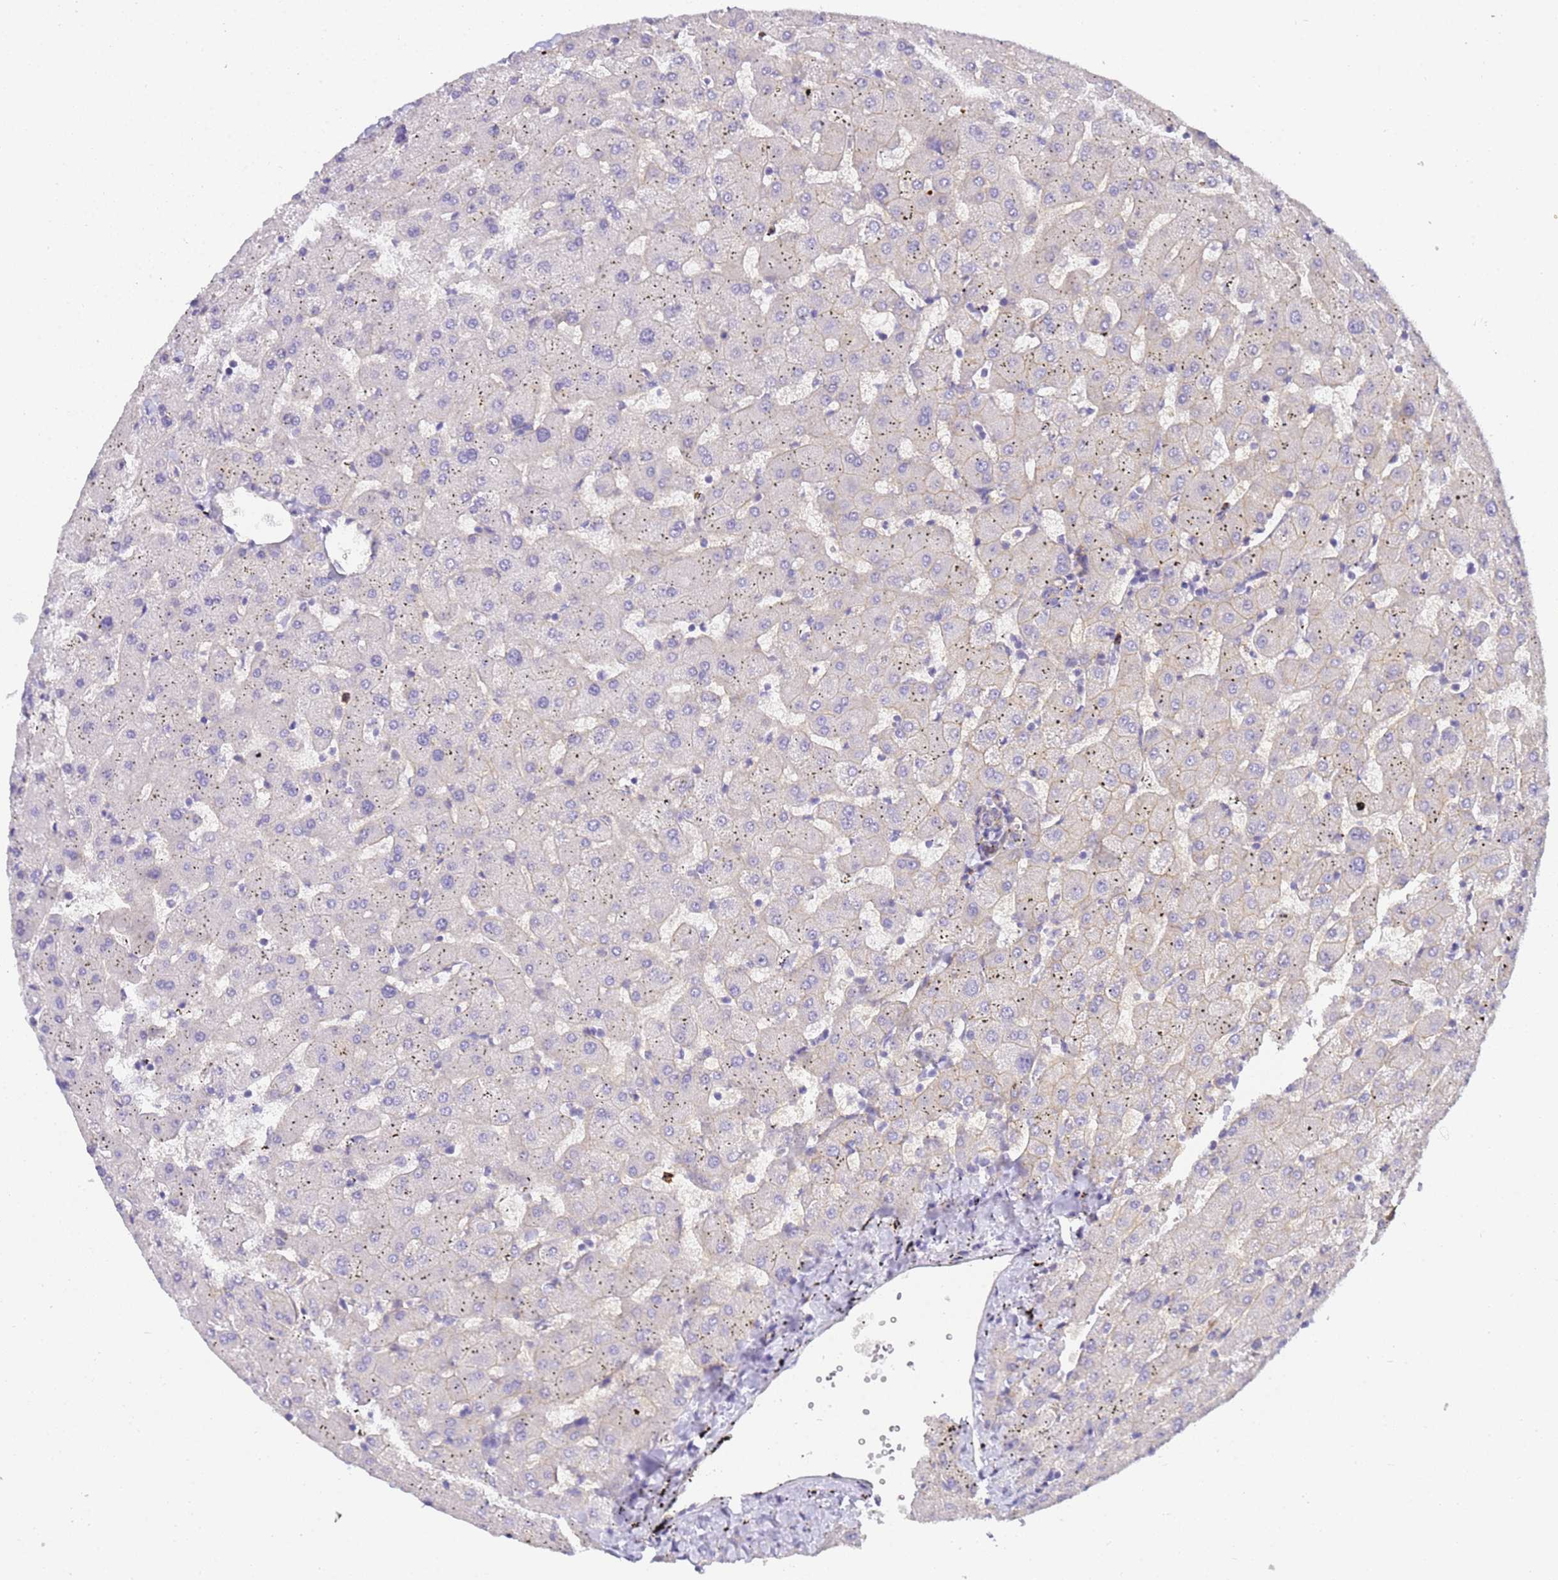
{"staining": {"intensity": "negative", "quantity": "none", "location": "none"}, "tissue": "liver", "cell_type": "Cholangiocytes", "image_type": "normal", "snomed": [{"axis": "morphology", "description": "Normal tissue, NOS"}, {"axis": "topography", "description": "Liver"}], "caption": "IHC histopathology image of benign human liver stained for a protein (brown), which demonstrates no staining in cholangiocytes. The staining is performed using DAB brown chromogen with nuclei counter-stained in using hematoxylin.", "gene": "GON4L", "patient": {"sex": "female", "age": 63}}